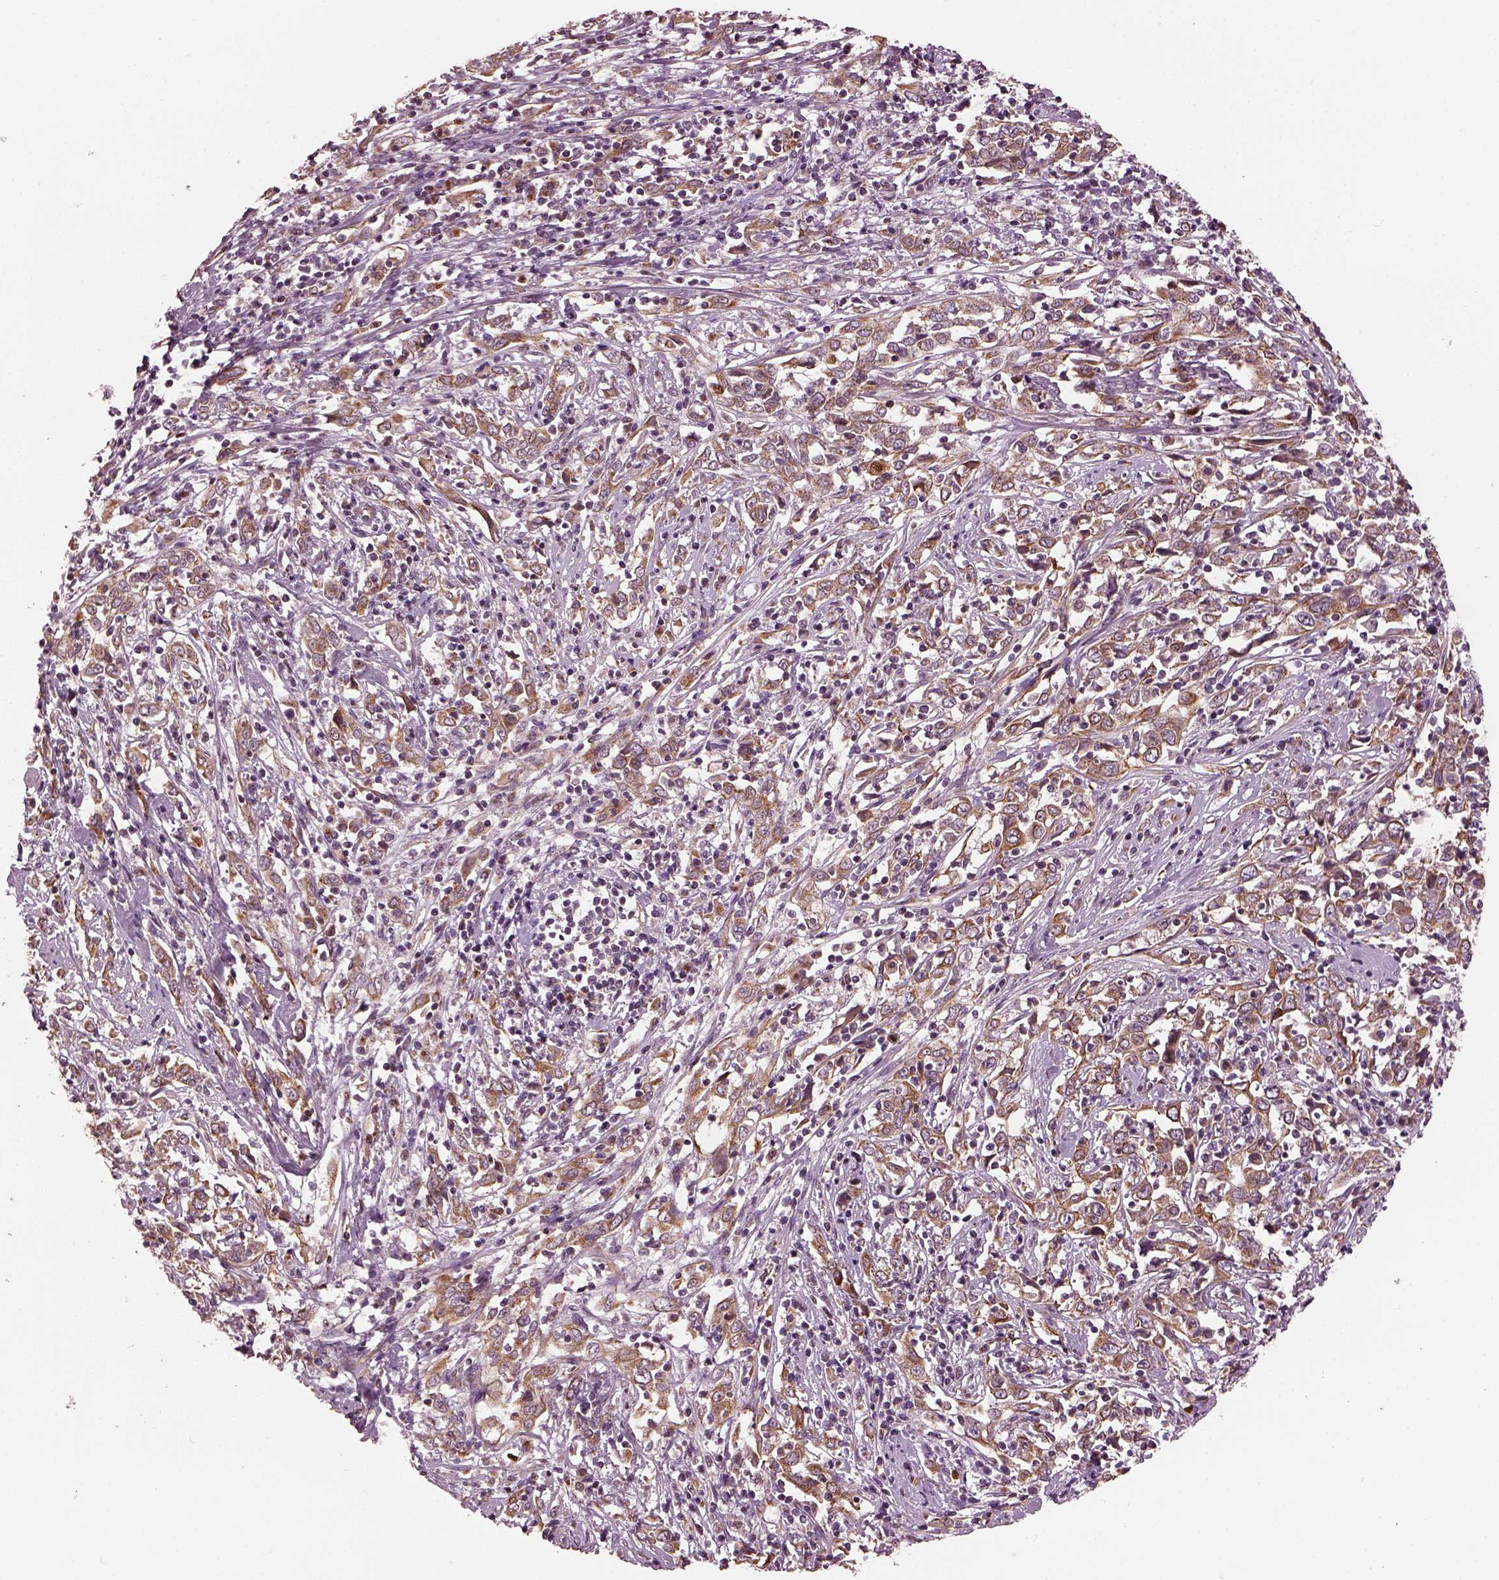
{"staining": {"intensity": "moderate", "quantity": "25%-75%", "location": "cytoplasmic/membranous,nuclear"}, "tissue": "cervical cancer", "cell_type": "Tumor cells", "image_type": "cancer", "snomed": [{"axis": "morphology", "description": "Adenocarcinoma, NOS"}, {"axis": "topography", "description": "Cervix"}], "caption": "An immunohistochemistry image of neoplastic tissue is shown. Protein staining in brown labels moderate cytoplasmic/membranous and nuclear positivity in cervical adenocarcinoma within tumor cells. Ihc stains the protein of interest in brown and the nuclei are stained blue.", "gene": "RUFY3", "patient": {"sex": "female", "age": 40}}